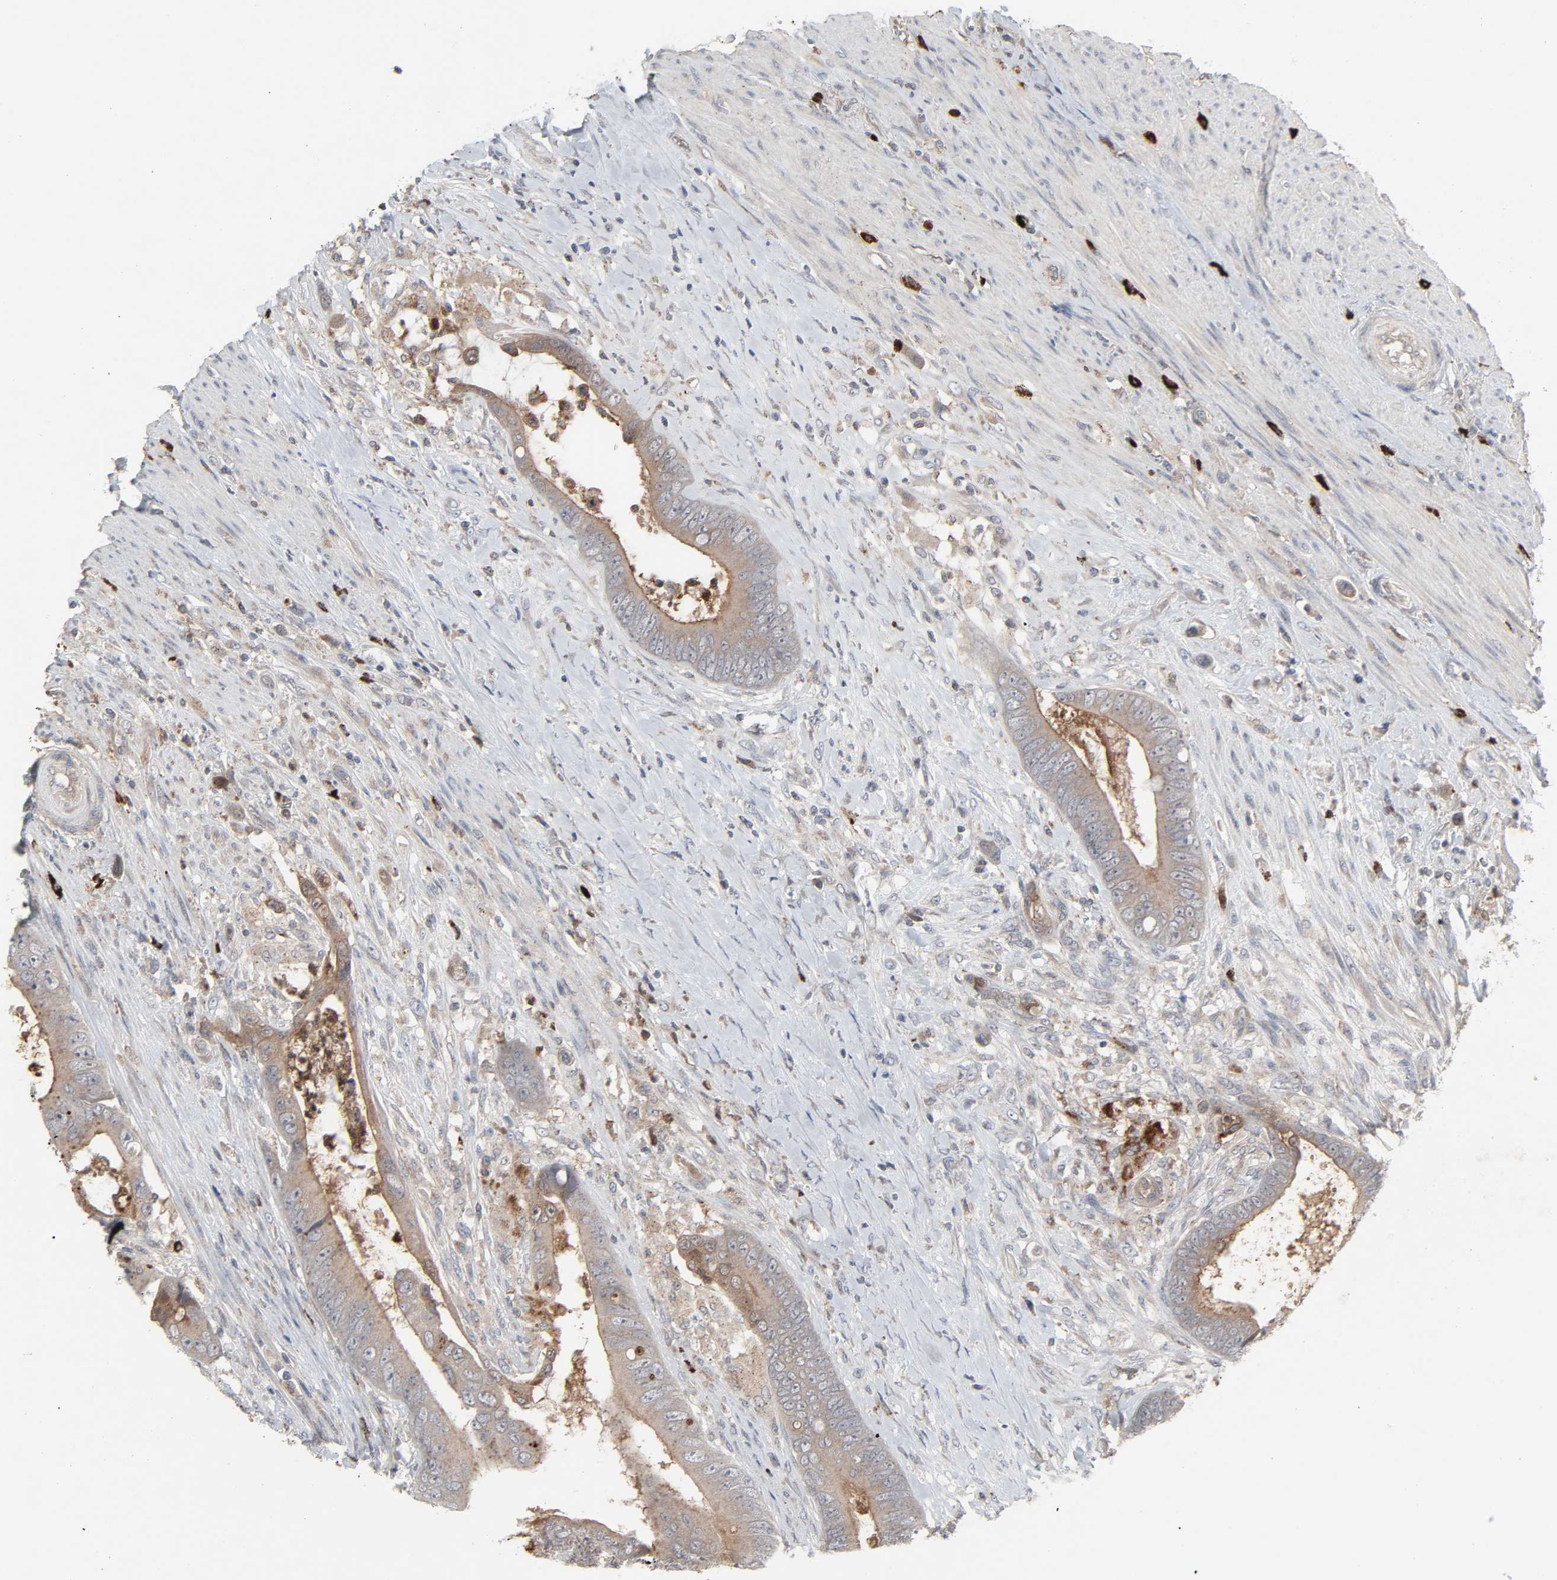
{"staining": {"intensity": "weak", "quantity": ">75%", "location": "cytoplasmic/membranous"}, "tissue": "colorectal cancer", "cell_type": "Tumor cells", "image_type": "cancer", "snomed": [{"axis": "morphology", "description": "Adenocarcinoma, NOS"}, {"axis": "topography", "description": "Rectum"}], "caption": "IHC (DAB (3,3'-diaminobenzidine)) staining of adenocarcinoma (colorectal) exhibits weak cytoplasmic/membranous protein staining in about >75% of tumor cells.", "gene": "ADCY4", "patient": {"sex": "female", "age": 77}}